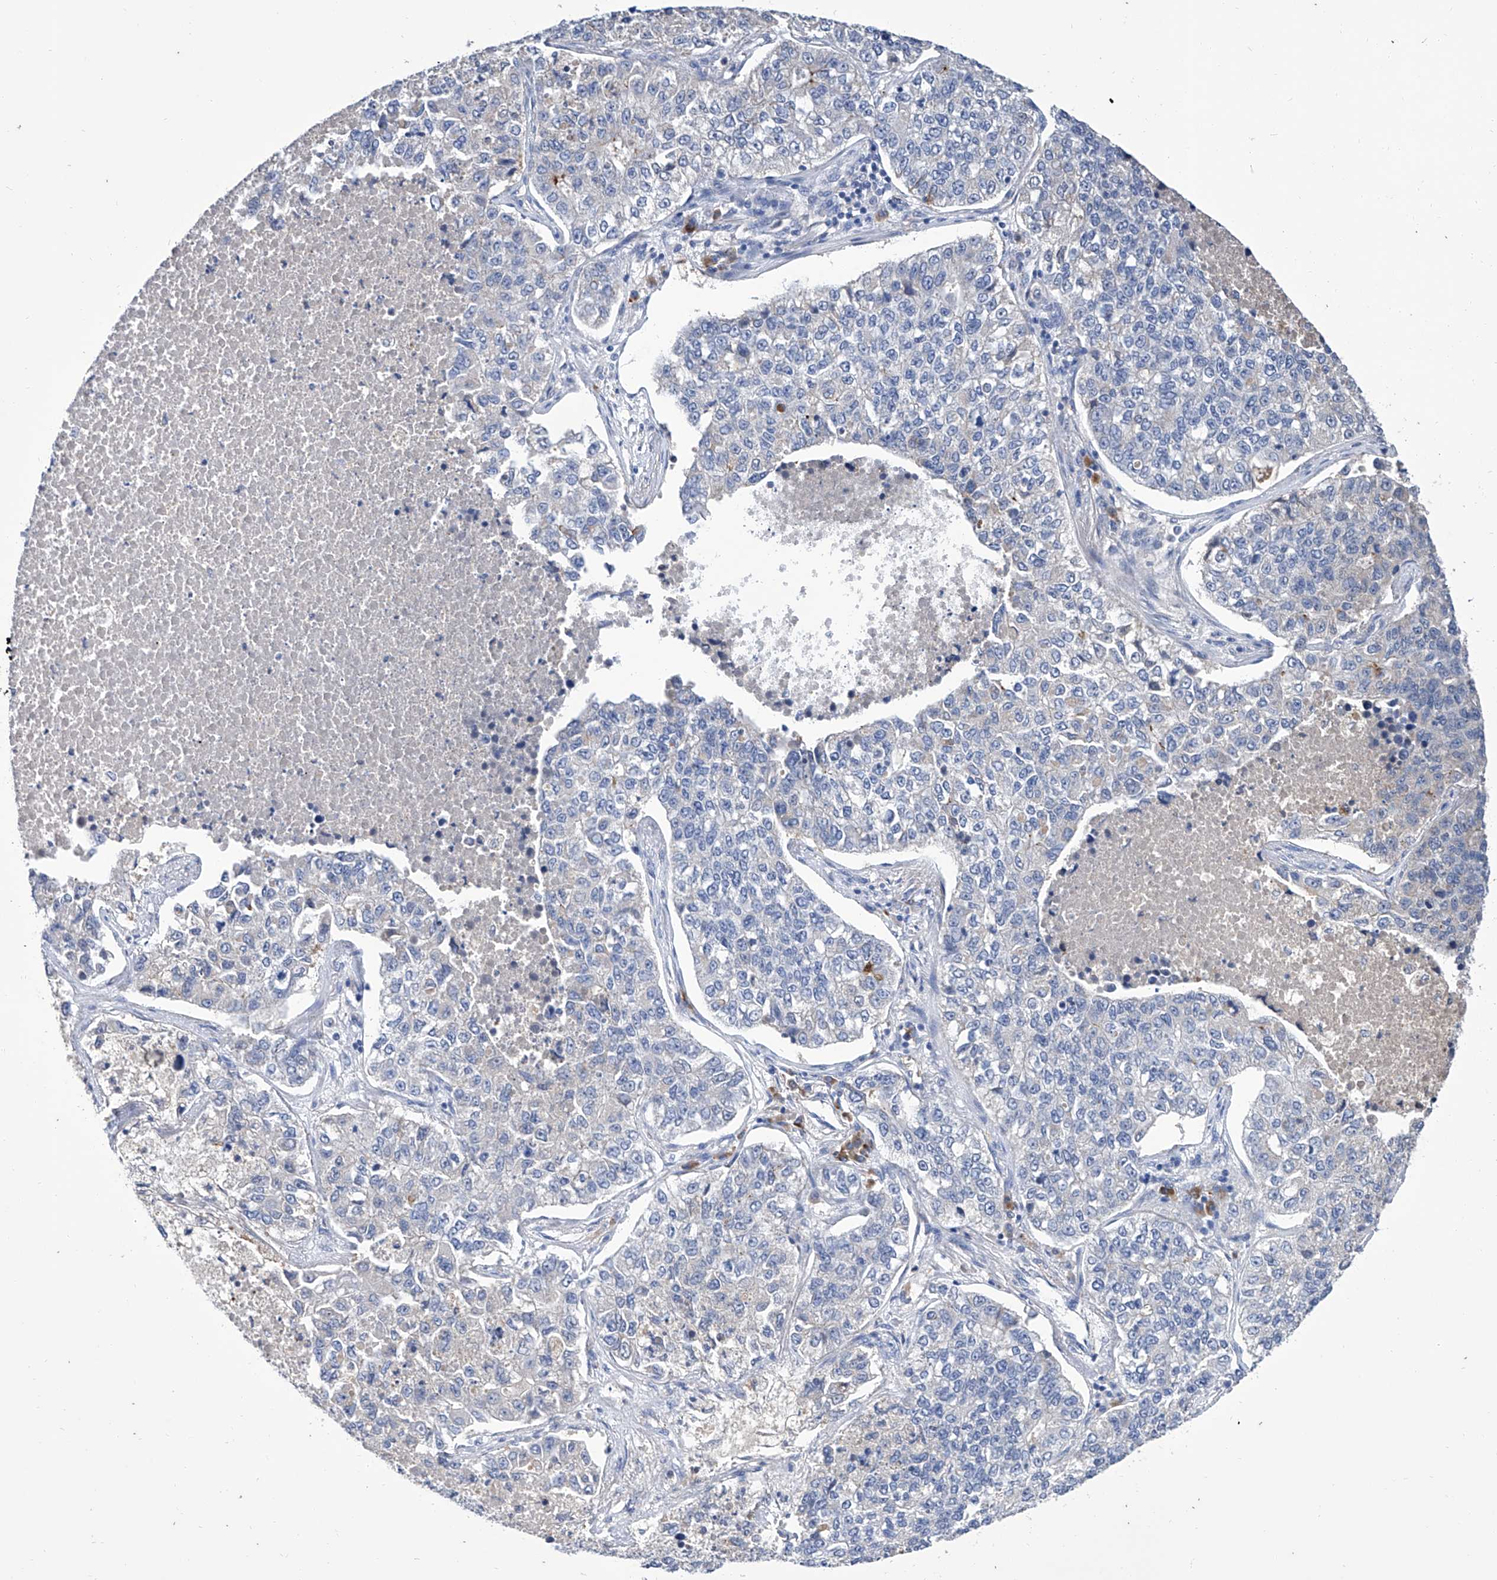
{"staining": {"intensity": "negative", "quantity": "none", "location": "none"}, "tissue": "lung cancer", "cell_type": "Tumor cells", "image_type": "cancer", "snomed": [{"axis": "morphology", "description": "Adenocarcinoma, NOS"}, {"axis": "topography", "description": "Lung"}], "caption": "Tumor cells are negative for brown protein staining in lung adenocarcinoma.", "gene": "GPT", "patient": {"sex": "male", "age": 49}}